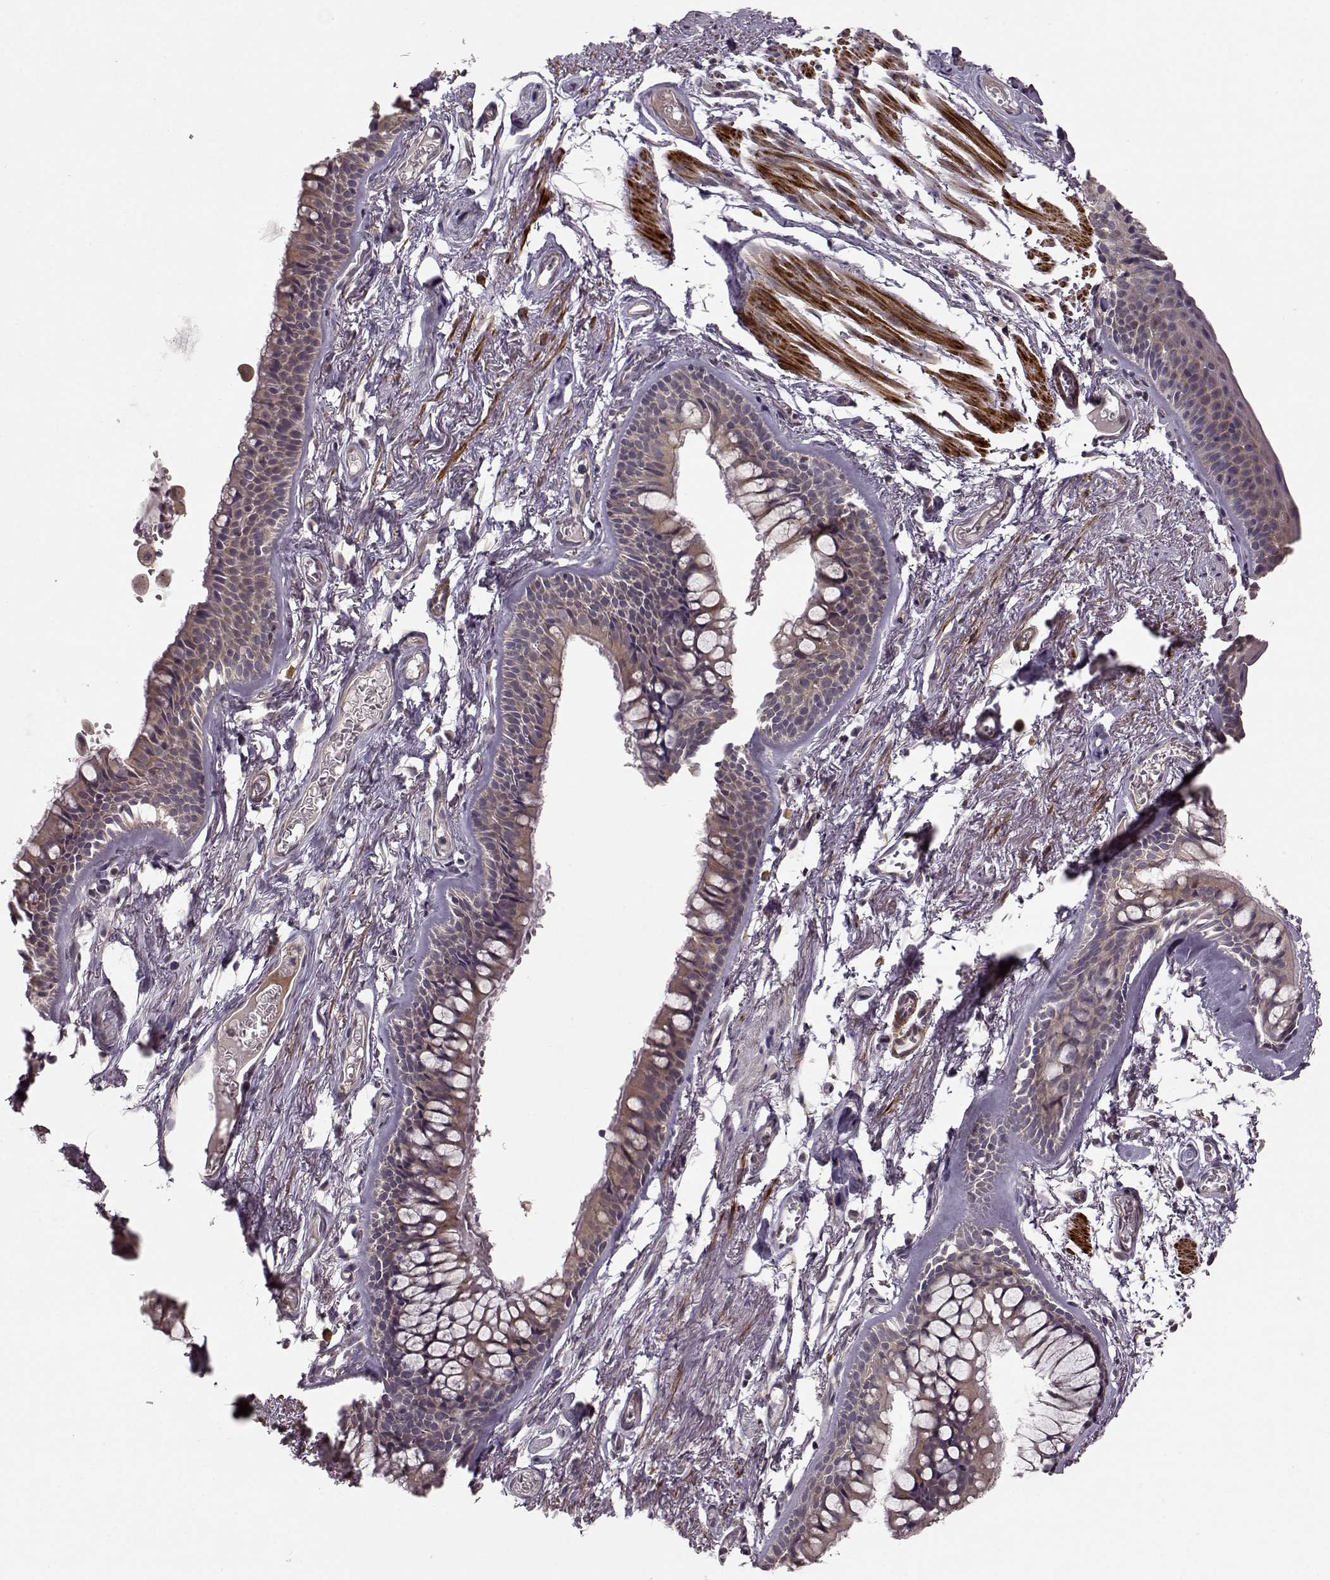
{"staining": {"intensity": "weak", "quantity": "<25%", "location": "cytoplasmic/membranous"}, "tissue": "soft tissue", "cell_type": "Chondrocytes", "image_type": "normal", "snomed": [{"axis": "morphology", "description": "Normal tissue, NOS"}, {"axis": "topography", "description": "Cartilage tissue"}, {"axis": "topography", "description": "Bronchus"}], "caption": "Unremarkable soft tissue was stained to show a protein in brown. There is no significant expression in chondrocytes. (DAB immunohistochemistry with hematoxylin counter stain).", "gene": "SLAIN2", "patient": {"sex": "female", "age": 79}}